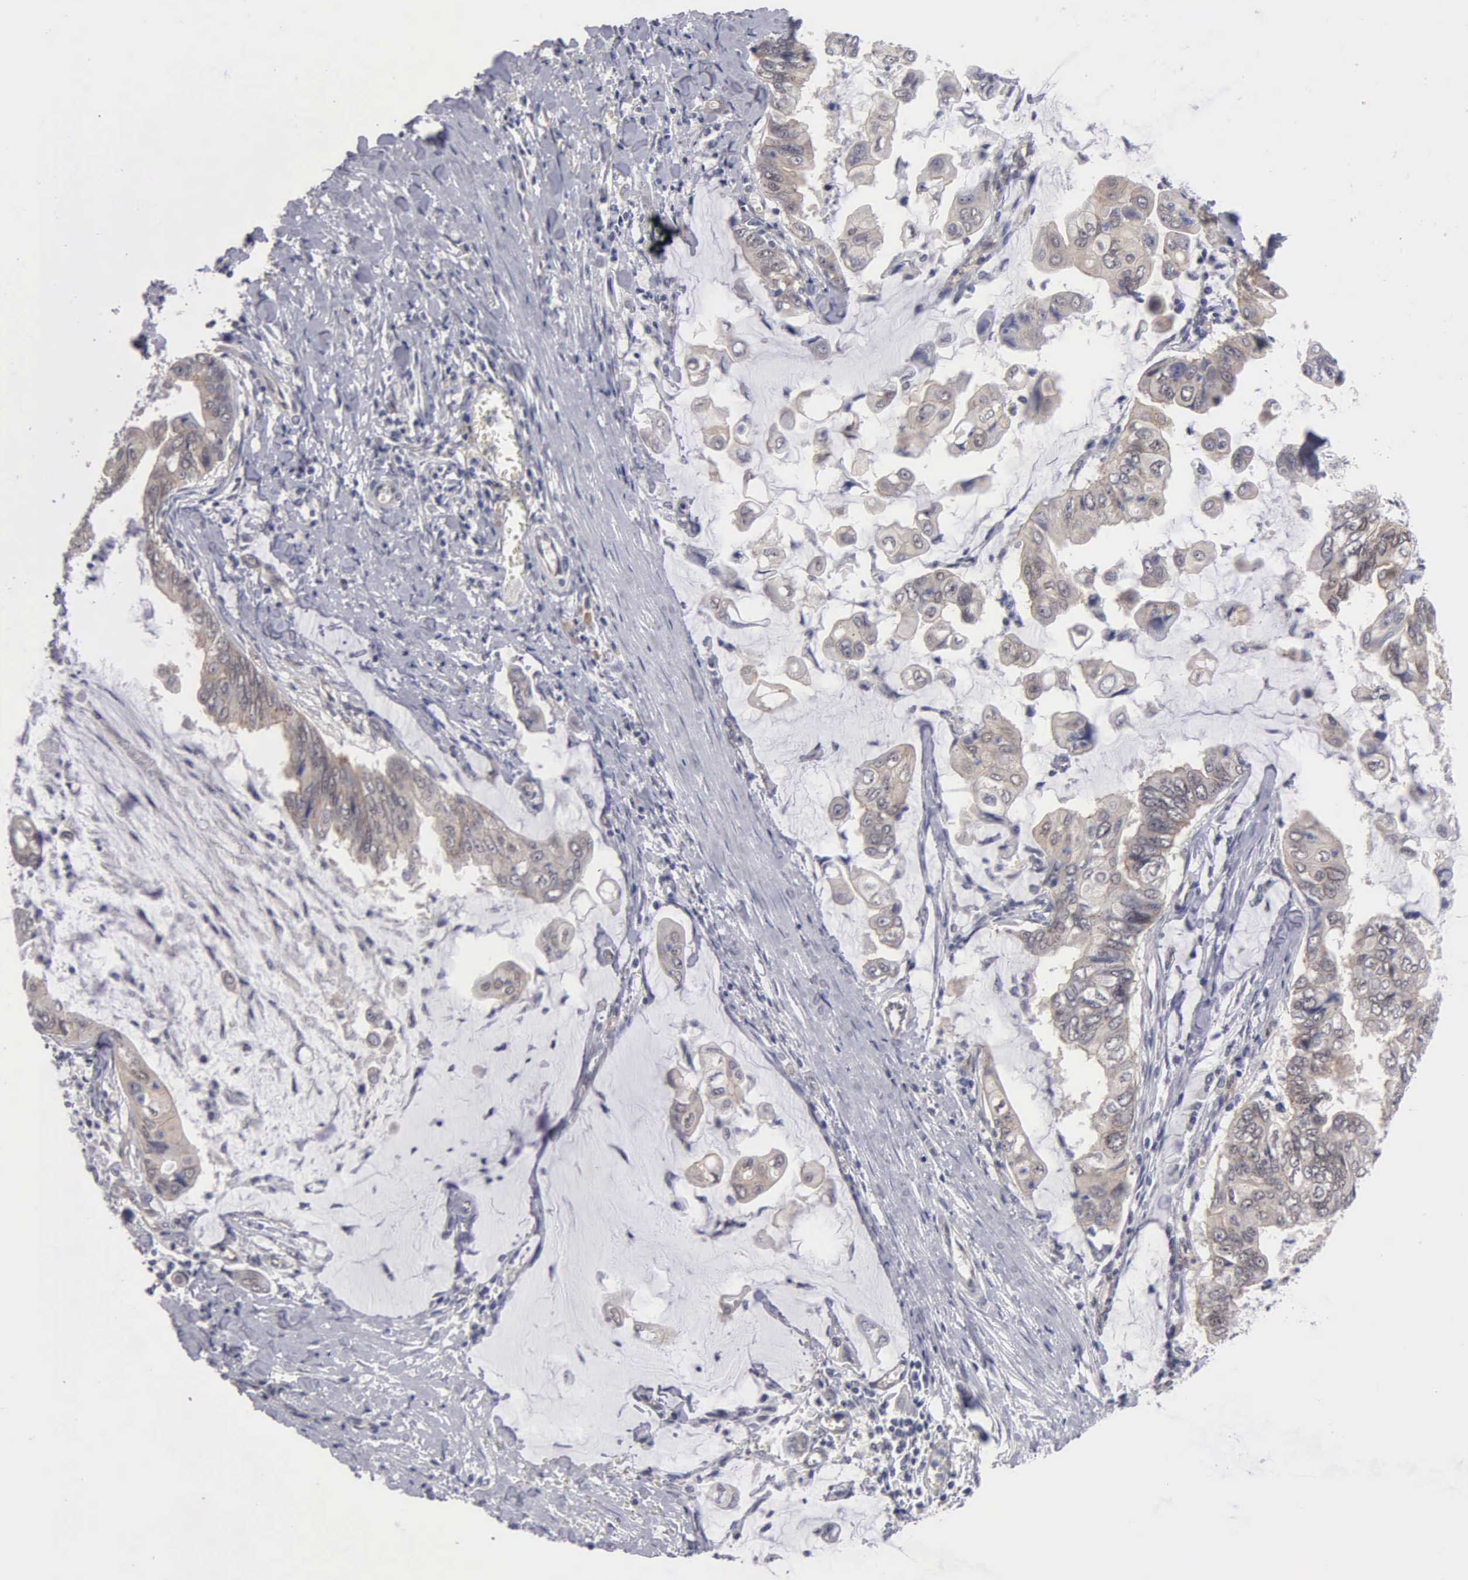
{"staining": {"intensity": "weak", "quantity": "25%-75%", "location": "cytoplasmic/membranous,nuclear"}, "tissue": "stomach cancer", "cell_type": "Tumor cells", "image_type": "cancer", "snomed": [{"axis": "morphology", "description": "Adenocarcinoma, NOS"}, {"axis": "topography", "description": "Stomach, upper"}], "caption": "Stomach cancer (adenocarcinoma) was stained to show a protein in brown. There is low levels of weak cytoplasmic/membranous and nuclear staining in approximately 25%-75% of tumor cells.", "gene": "ZBTB33", "patient": {"sex": "male", "age": 80}}